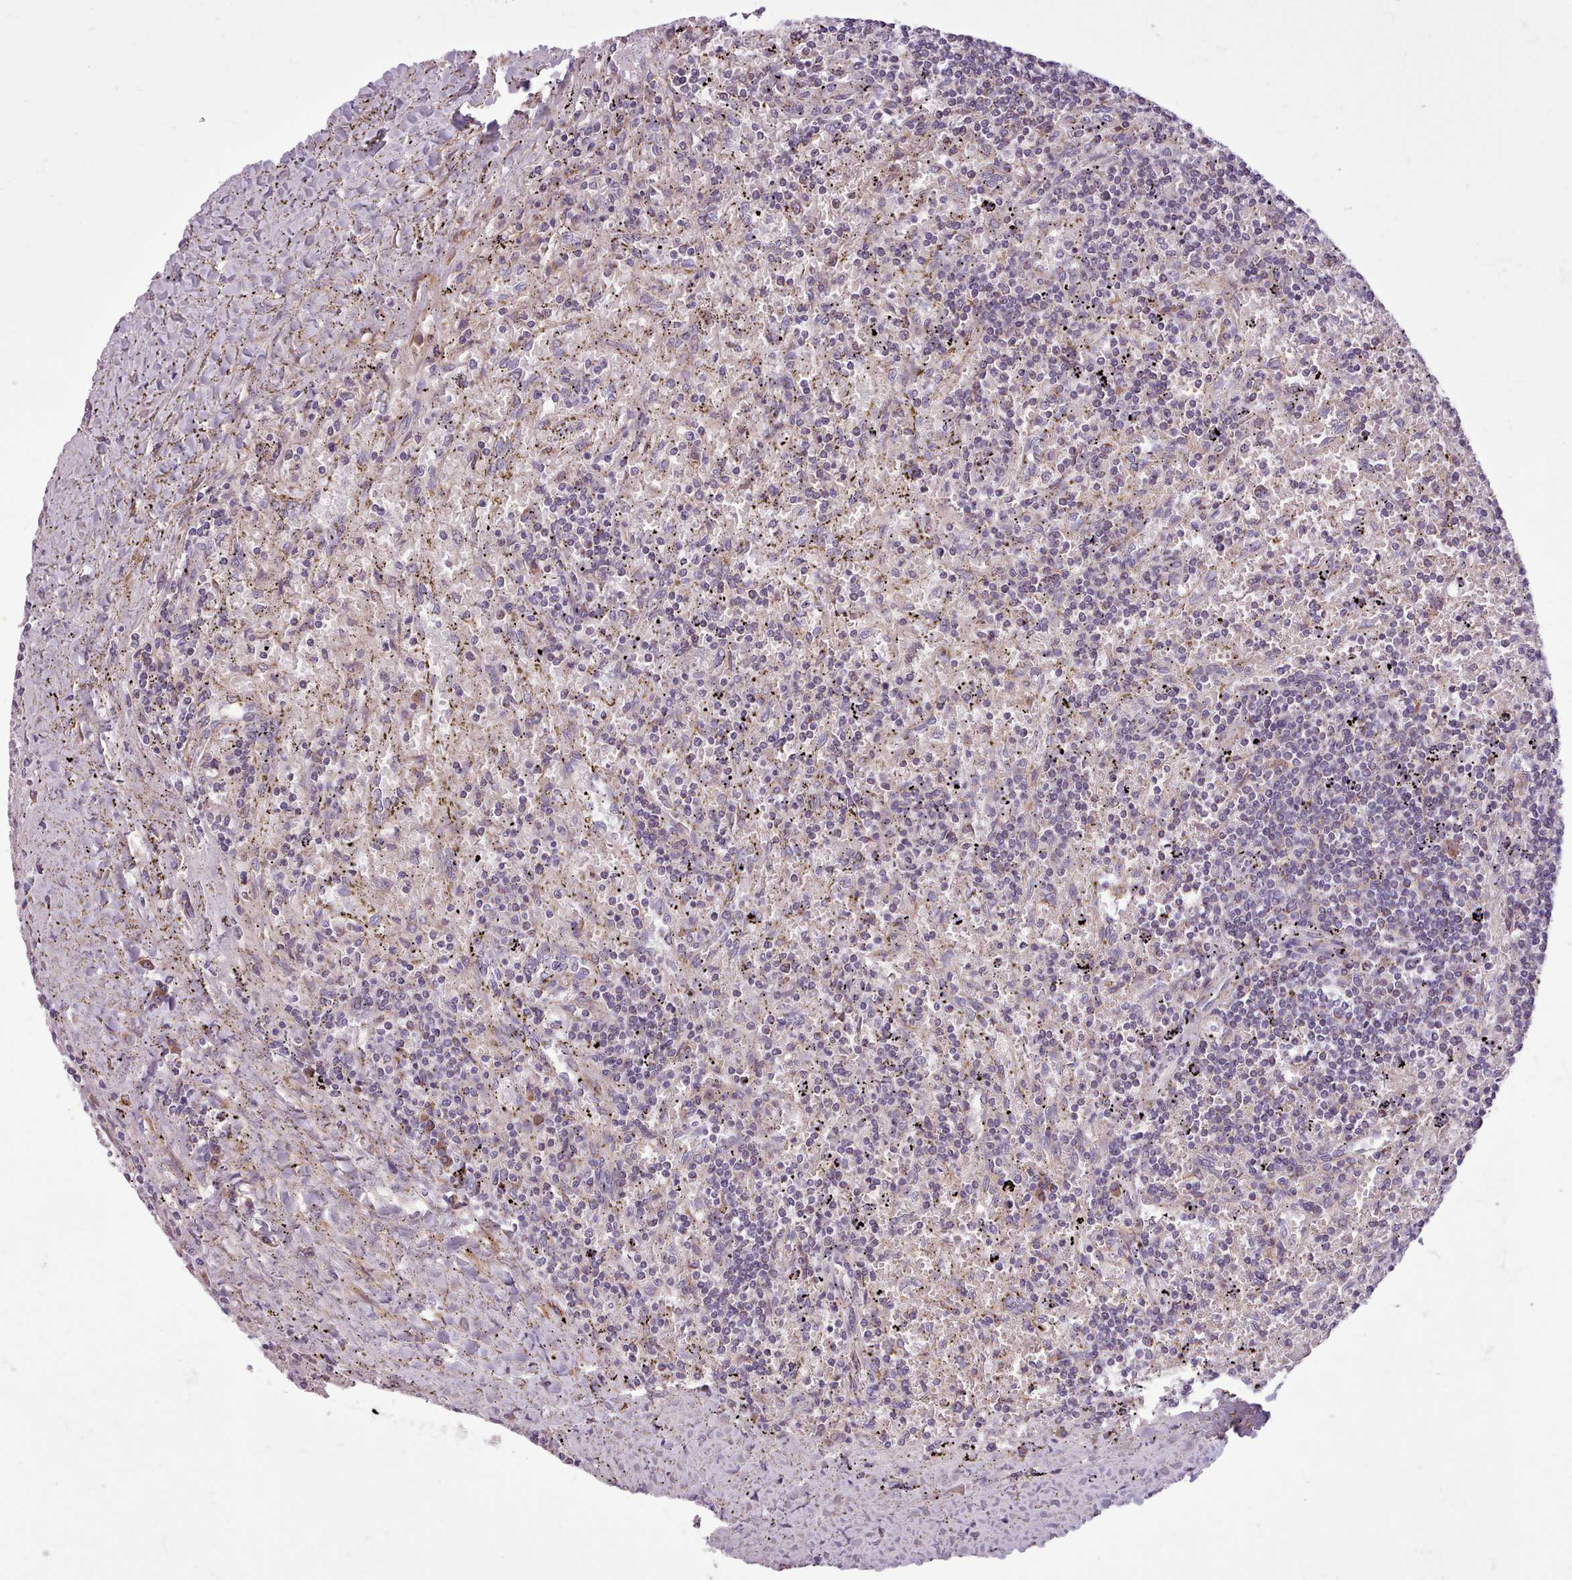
{"staining": {"intensity": "negative", "quantity": "none", "location": "none"}, "tissue": "lymphoma", "cell_type": "Tumor cells", "image_type": "cancer", "snomed": [{"axis": "morphology", "description": "Malignant lymphoma, non-Hodgkin's type, Low grade"}, {"axis": "topography", "description": "Spleen"}], "caption": "Micrograph shows no significant protein positivity in tumor cells of malignant lymphoma, non-Hodgkin's type (low-grade).", "gene": "AVL9", "patient": {"sex": "male", "age": 76}}